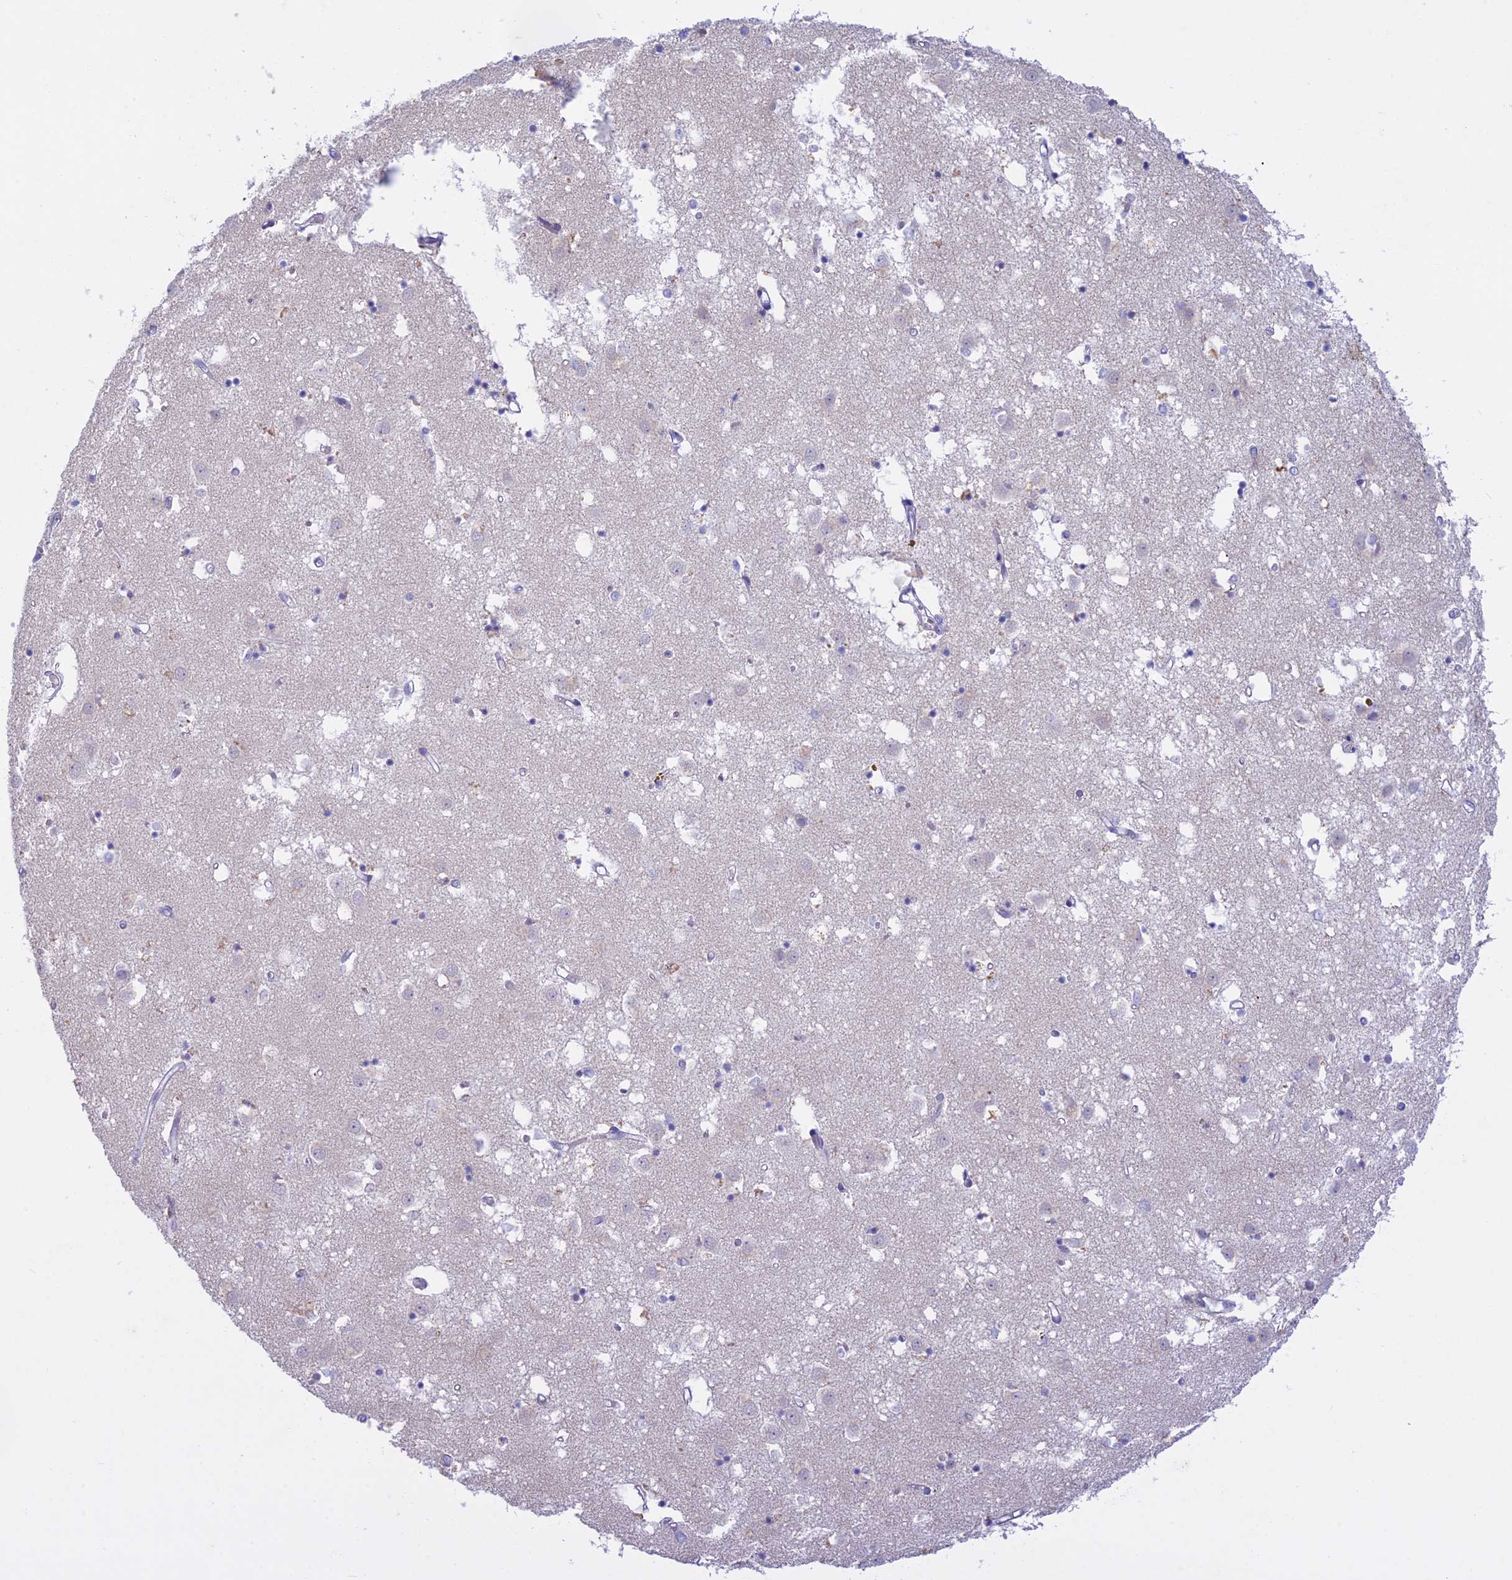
{"staining": {"intensity": "negative", "quantity": "none", "location": "none"}, "tissue": "caudate", "cell_type": "Glial cells", "image_type": "normal", "snomed": [{"axis": "morphology", "description": "Normal tissue, NOS"}, {"axis": "topography", "description": "Lateral ventricle wall"}], "caption": "Immunohistochemical staining of unremarkable human caudate demonstrates no significant positivity in glial cells.", "gene": "LHFPL2", "patient": {"sex": "male", "age": 70}}